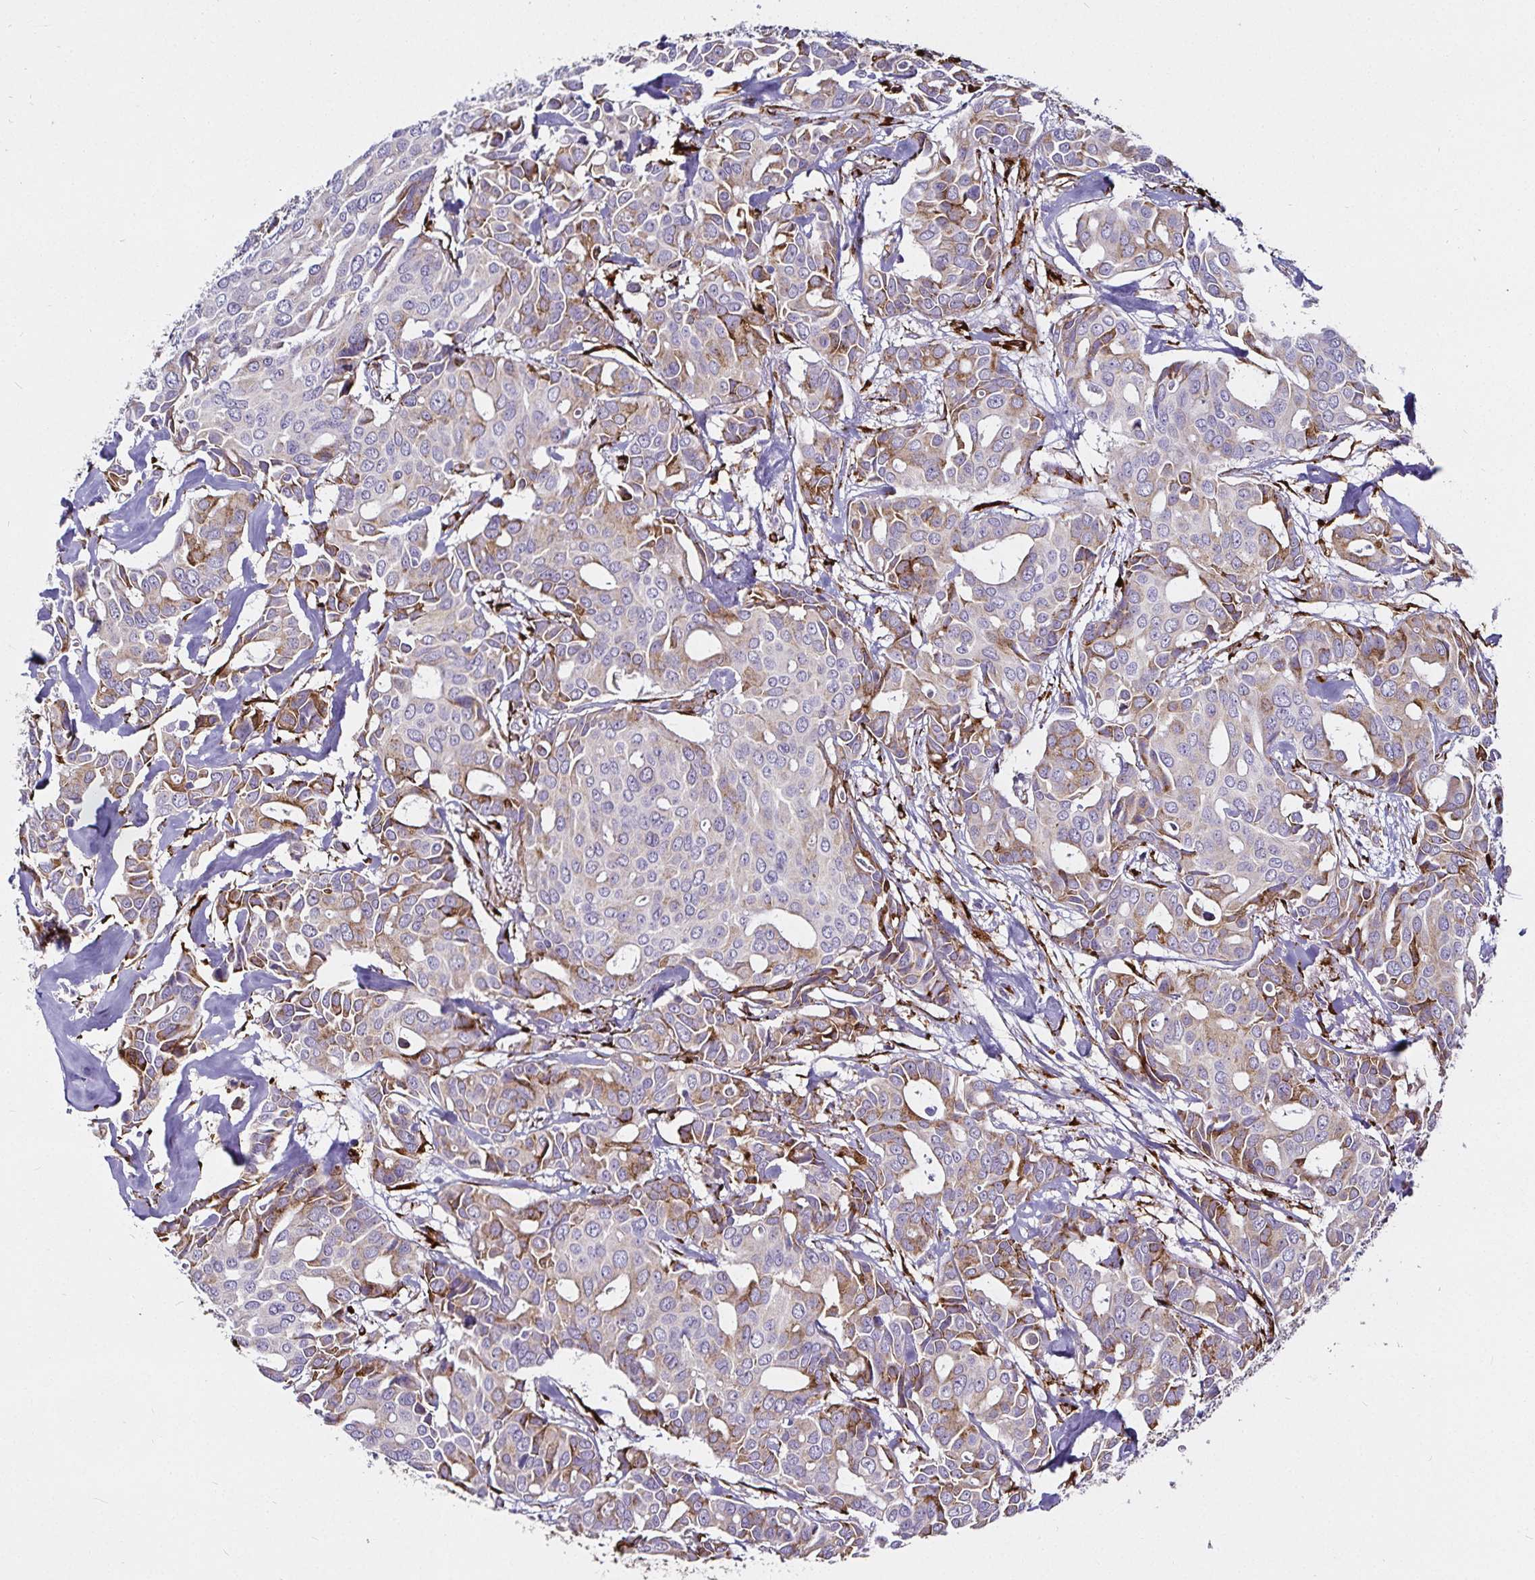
{"staining": {"intensity": "moderate", "quantity": "25%-75%", "location": "cytoplasmic/membranous"}, "tissue": "breast cancer", "cell_type": "Tumor cells", "image_type": "cancer", "snomed": [{"axis": "morphology", "description": "Duct carcinoma"}, {"axis": "topography", "description": "Breast"}], "caption": "High-power microscopy captured an immunohistochemistry histopathology image of breast cancer (infiltrating ductal carcinoma), revealing moderate cytoplasmic/membranous expression in approximately 25%-75% of tumor cells. Immunohistochemistry stains the protein of interest in brown and the nuclei are stained blue.", "gene": "P4HA2", "patient": {"sex": "female", "age": 54}}